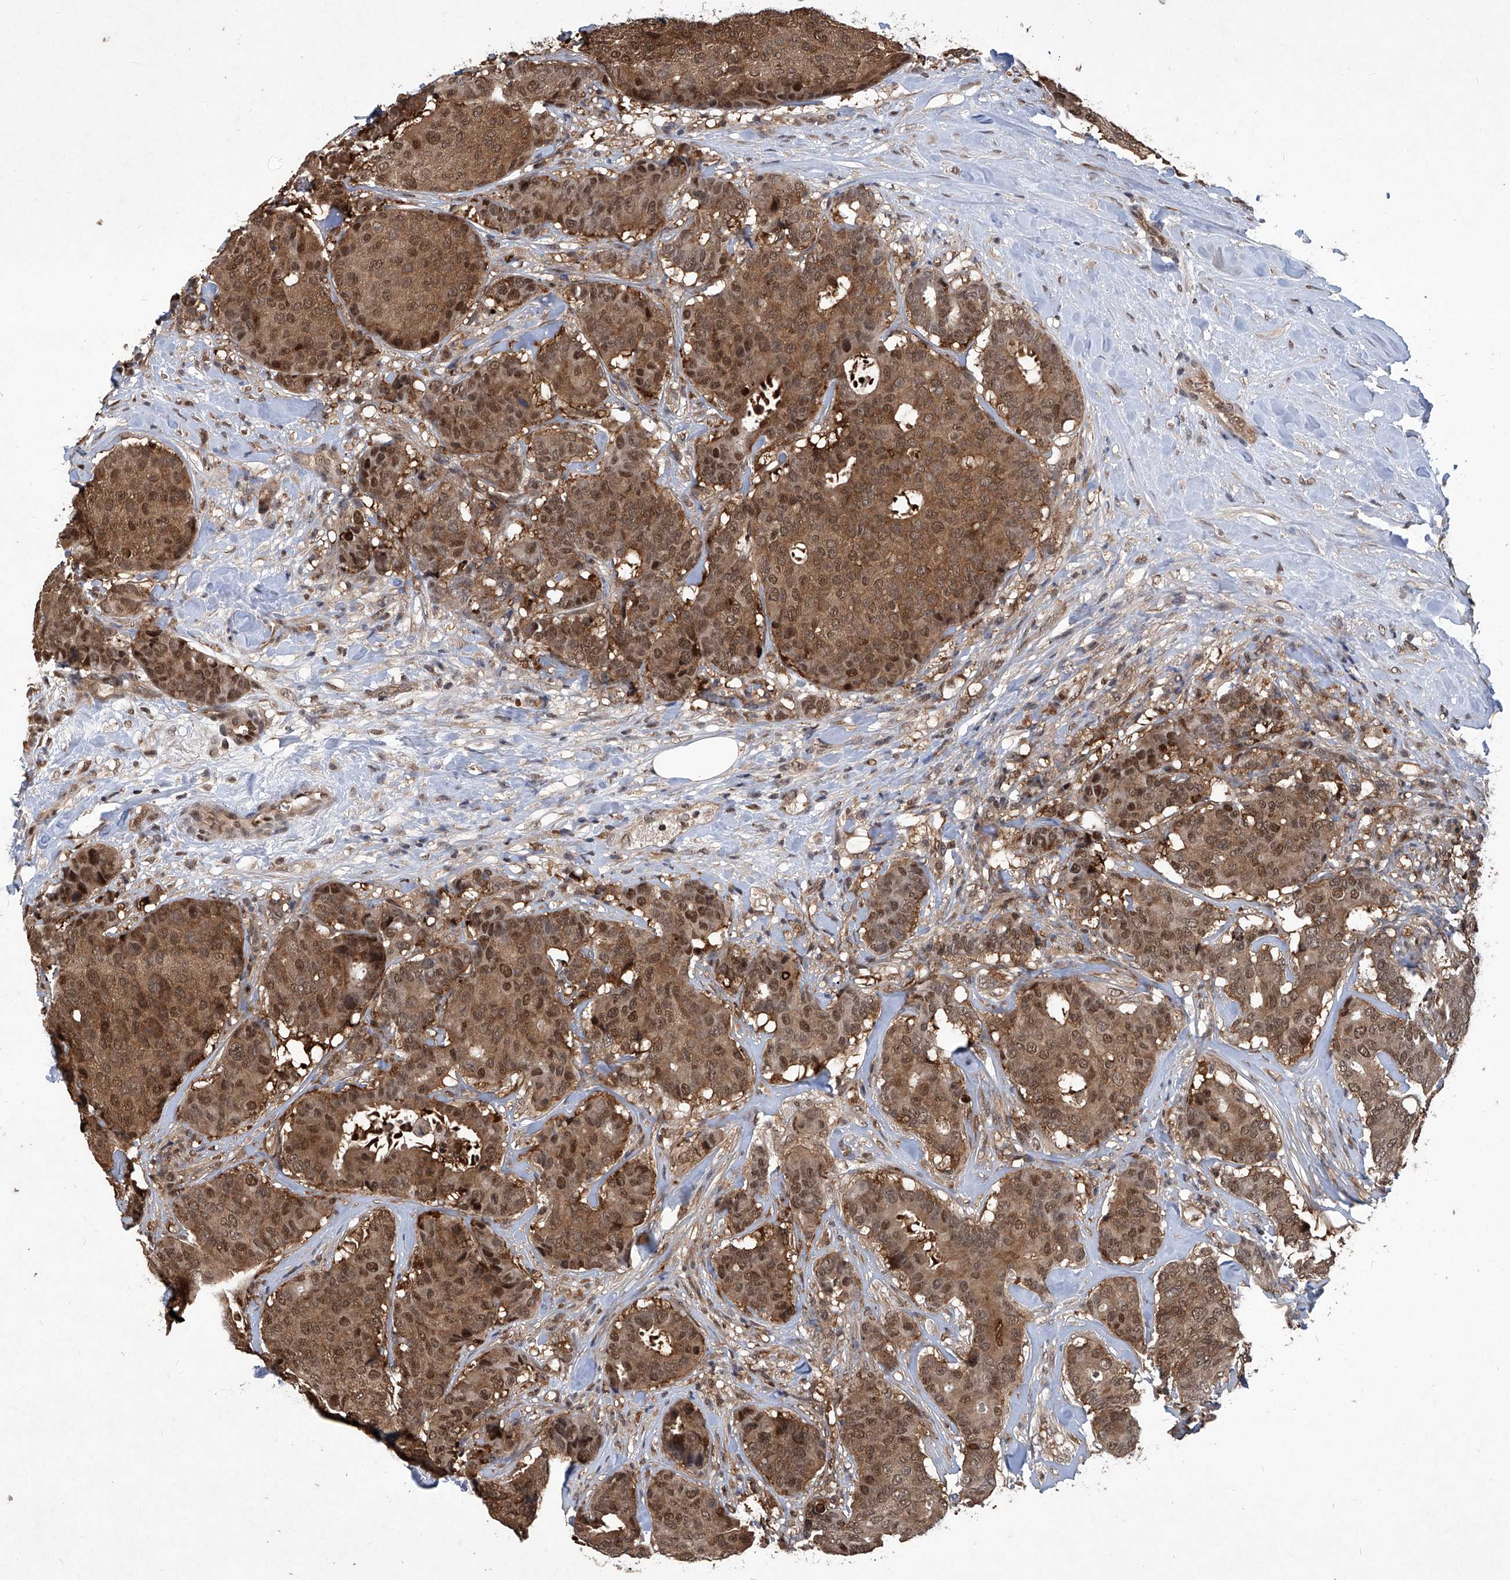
{"staining": {"intensity": "moderate", "quantity": ">75%", "location": "cytoplasmic/membranous,nuclear"}, "tissue": "breast cancer", "cell_type": "Tumor cells", "image_type": "cancer", "snomed": [{"axis": "morphology", "description": "Duct carcinoma"}, {"axis": "topography", "description": "Breast"}], "caption": "Immunohistochemical staining of breast intraductal carcinoma demonstrates medium levels of moderate cytoplasmic/membranous and nuclear protein expression in about >75% of tumor cells. (Stains: DAB in brown, nuclei in blue, Microscopy: brightfield microscopy at high magnification).", "gene": "PSMB1", "patient": {"sex": "female", "age": 75}}